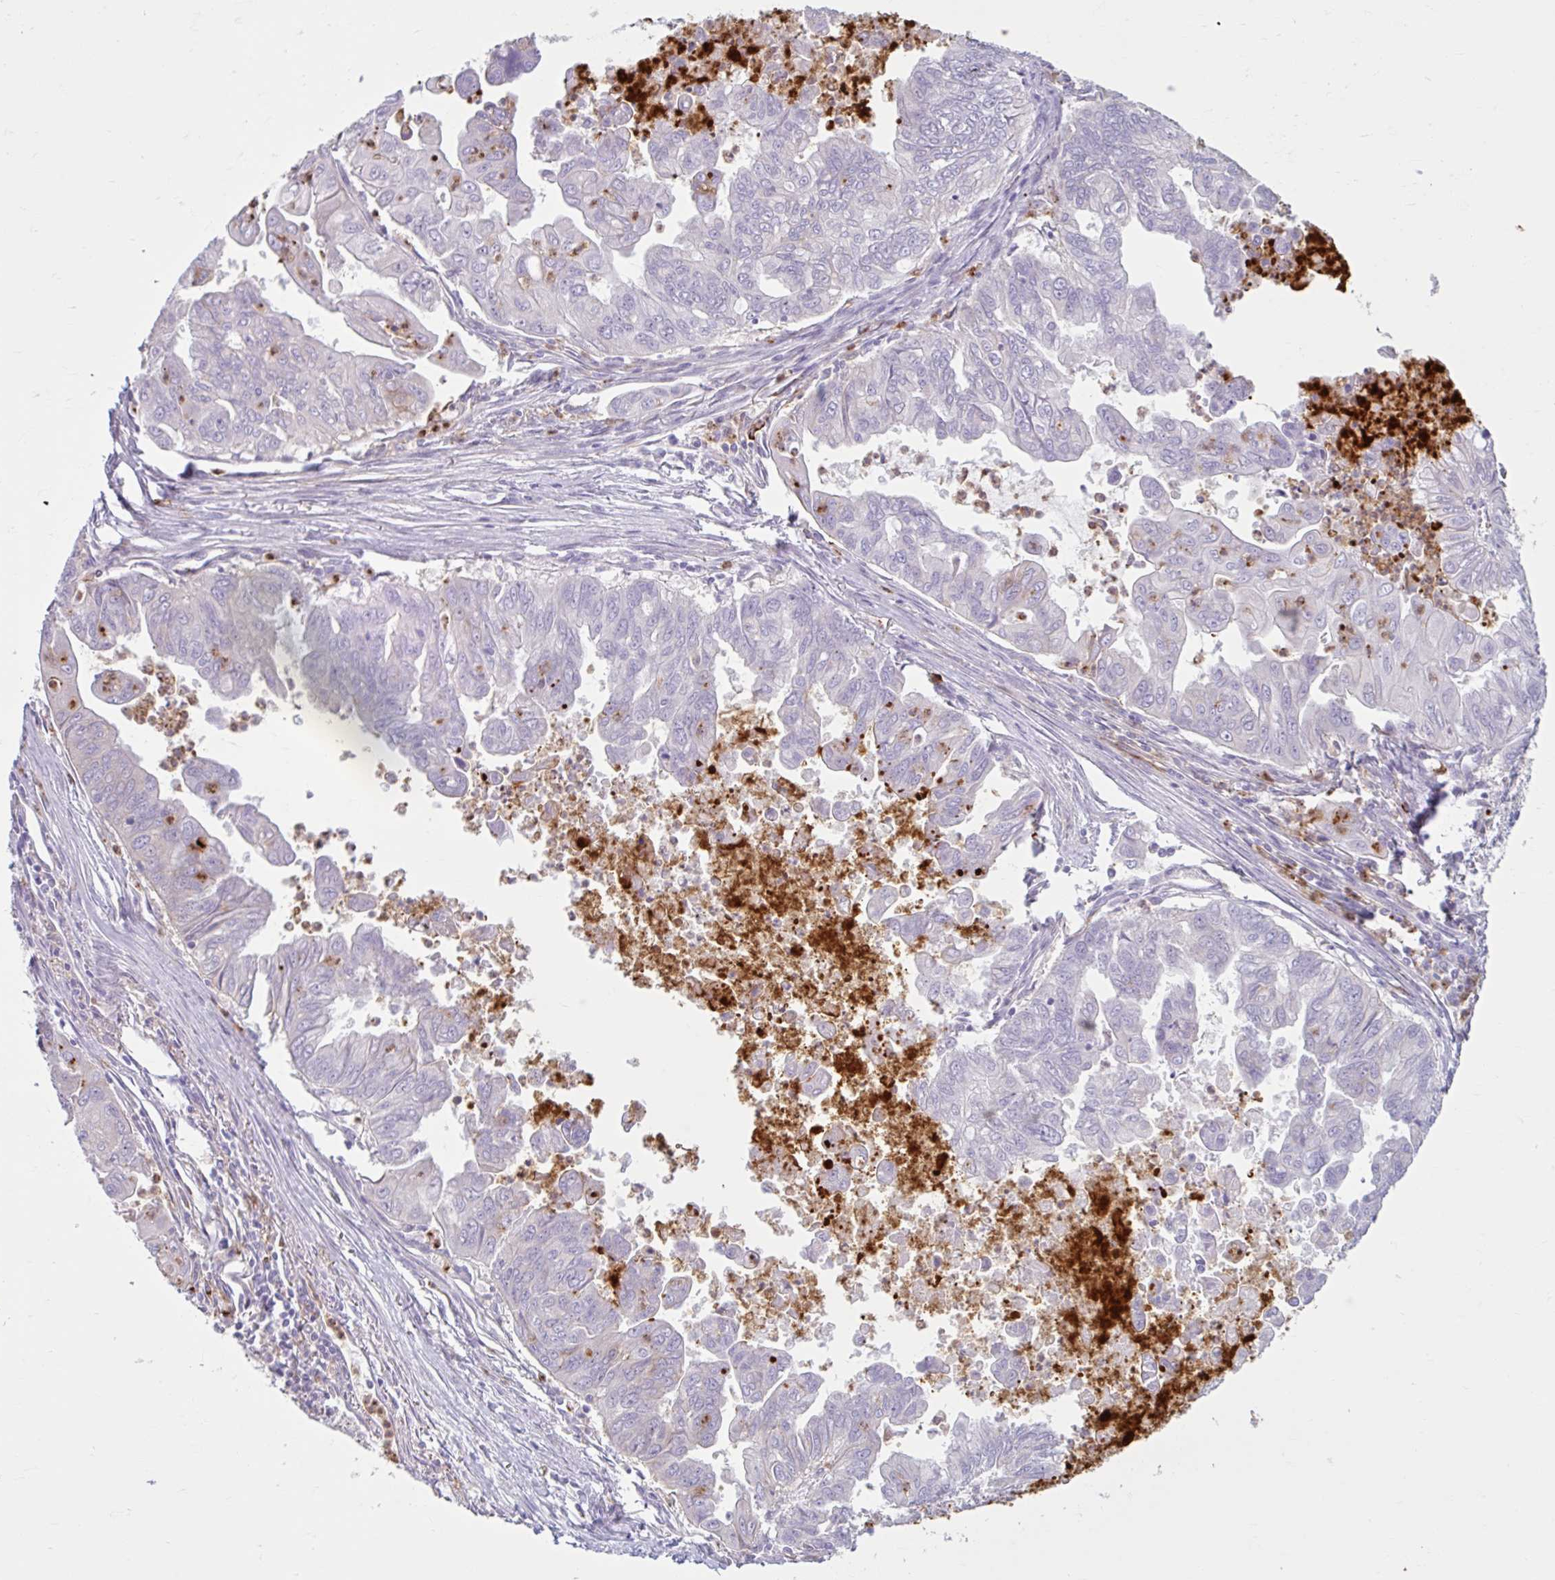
{"staining": {"intensity": "negative", "quantity": "none", "location": "none"}, "tissue": "stomach cancer", "cell_type": "Tumor cells", "image_type": "cancer", "snomed": [{"axis": "morphology", "description": "Adenocarcinoma, NOS"}, {"axis": "topography", "description": "Stomach, upper"}], "caption": "There is no significant positivity in tumor cells of stomach cancer.", "gene": "CEP120", "patient": {"sex": "male", "age": 80}}